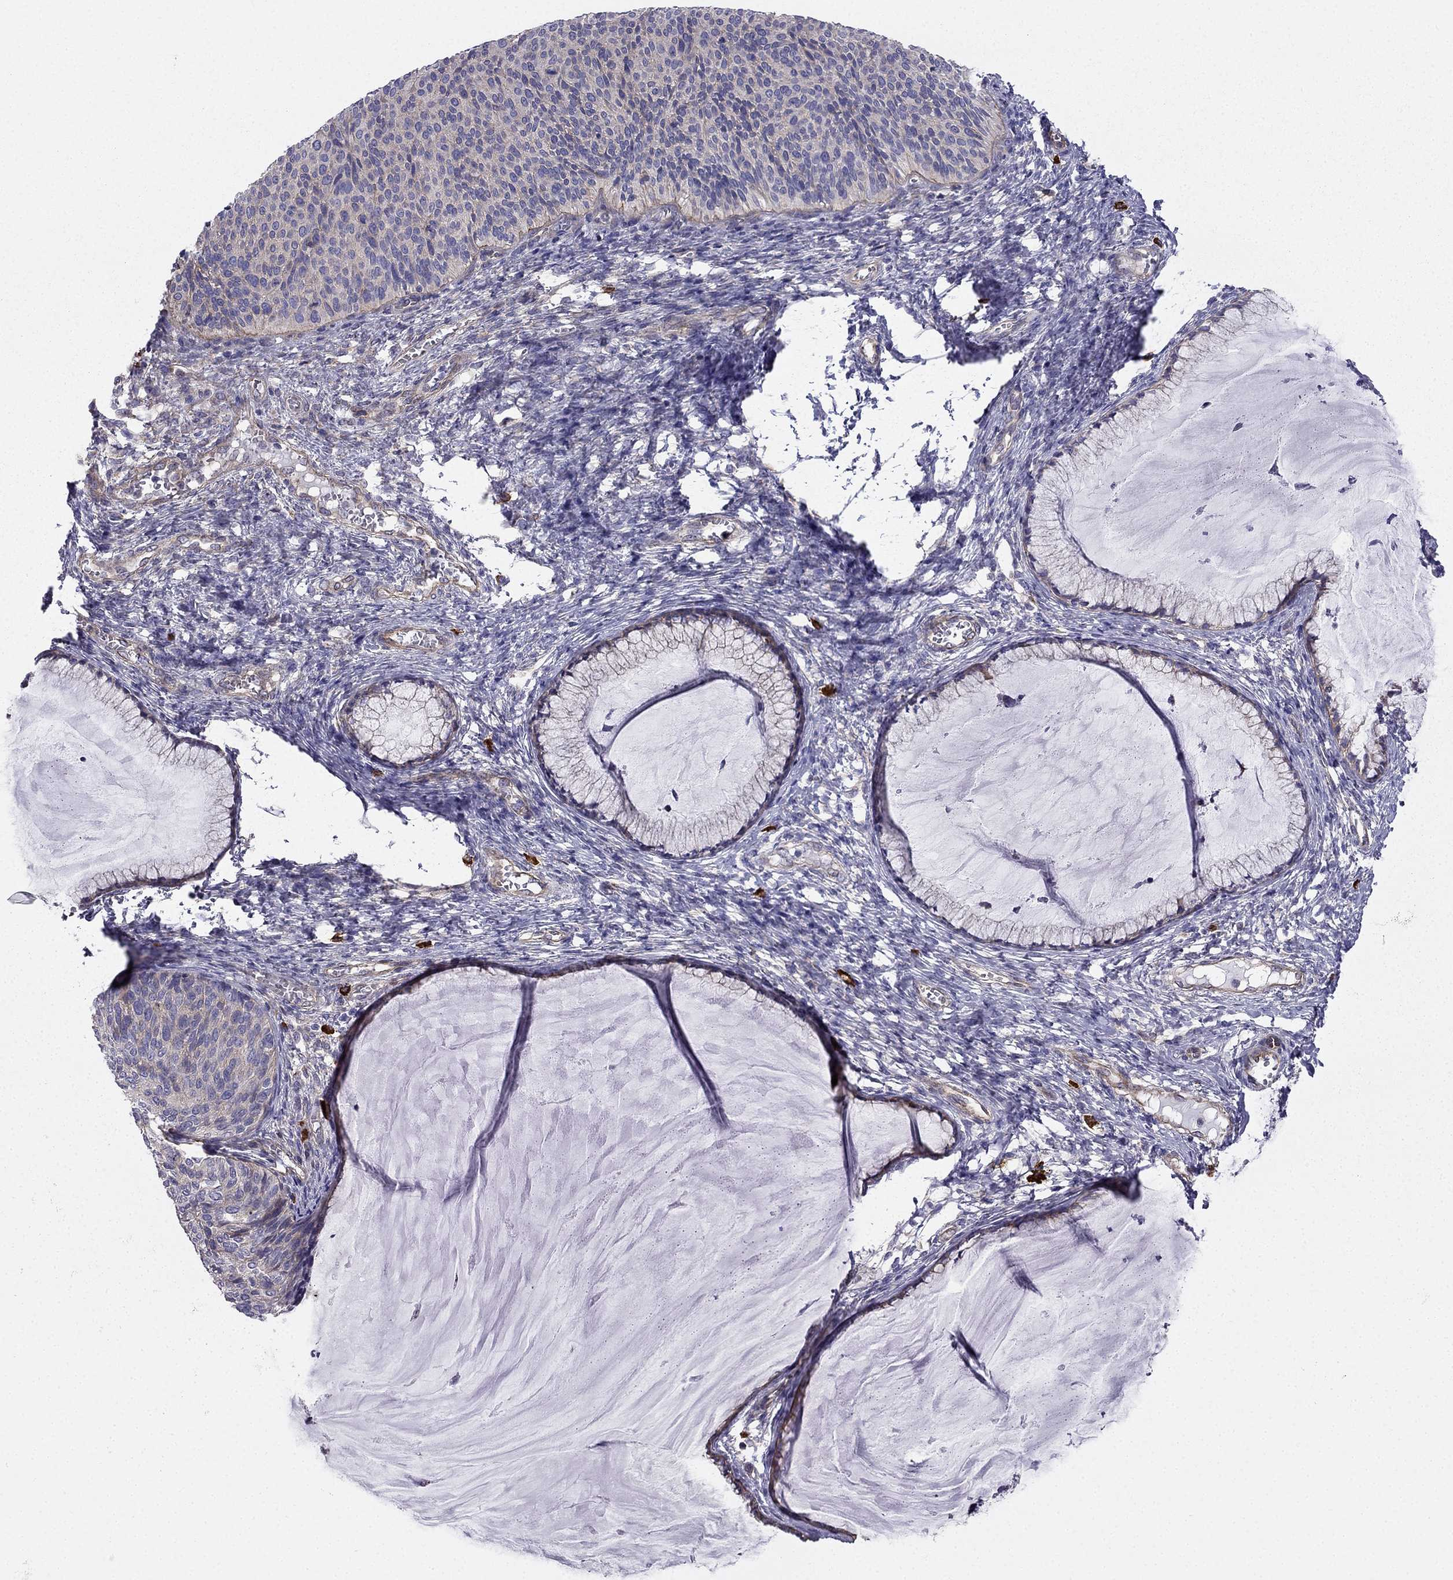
{"staining": {"intensity": "weak", "quantity": ">75%", "location": "cytoplasmic/membranous"}, "tissue": "cervical cancer", "cell_type": "Tumor cells", "image_type": "cancer", "snomed": [{"axis": "morphology", "description": "Squamous cell carcinoma, NOS"}, {"axis": "topography", "description": "Cervix"}], "caption": "Immunohistochemical staining of cervical cancer exhibits low levels of weak cytoplasmic/membranous protein positivity in approximately >75% of tumor cells. (DAB IHC with brightfield microscopy, high magnification).", "gene": "ENOX1", "patient": {"sex": "female", "age": 36}}